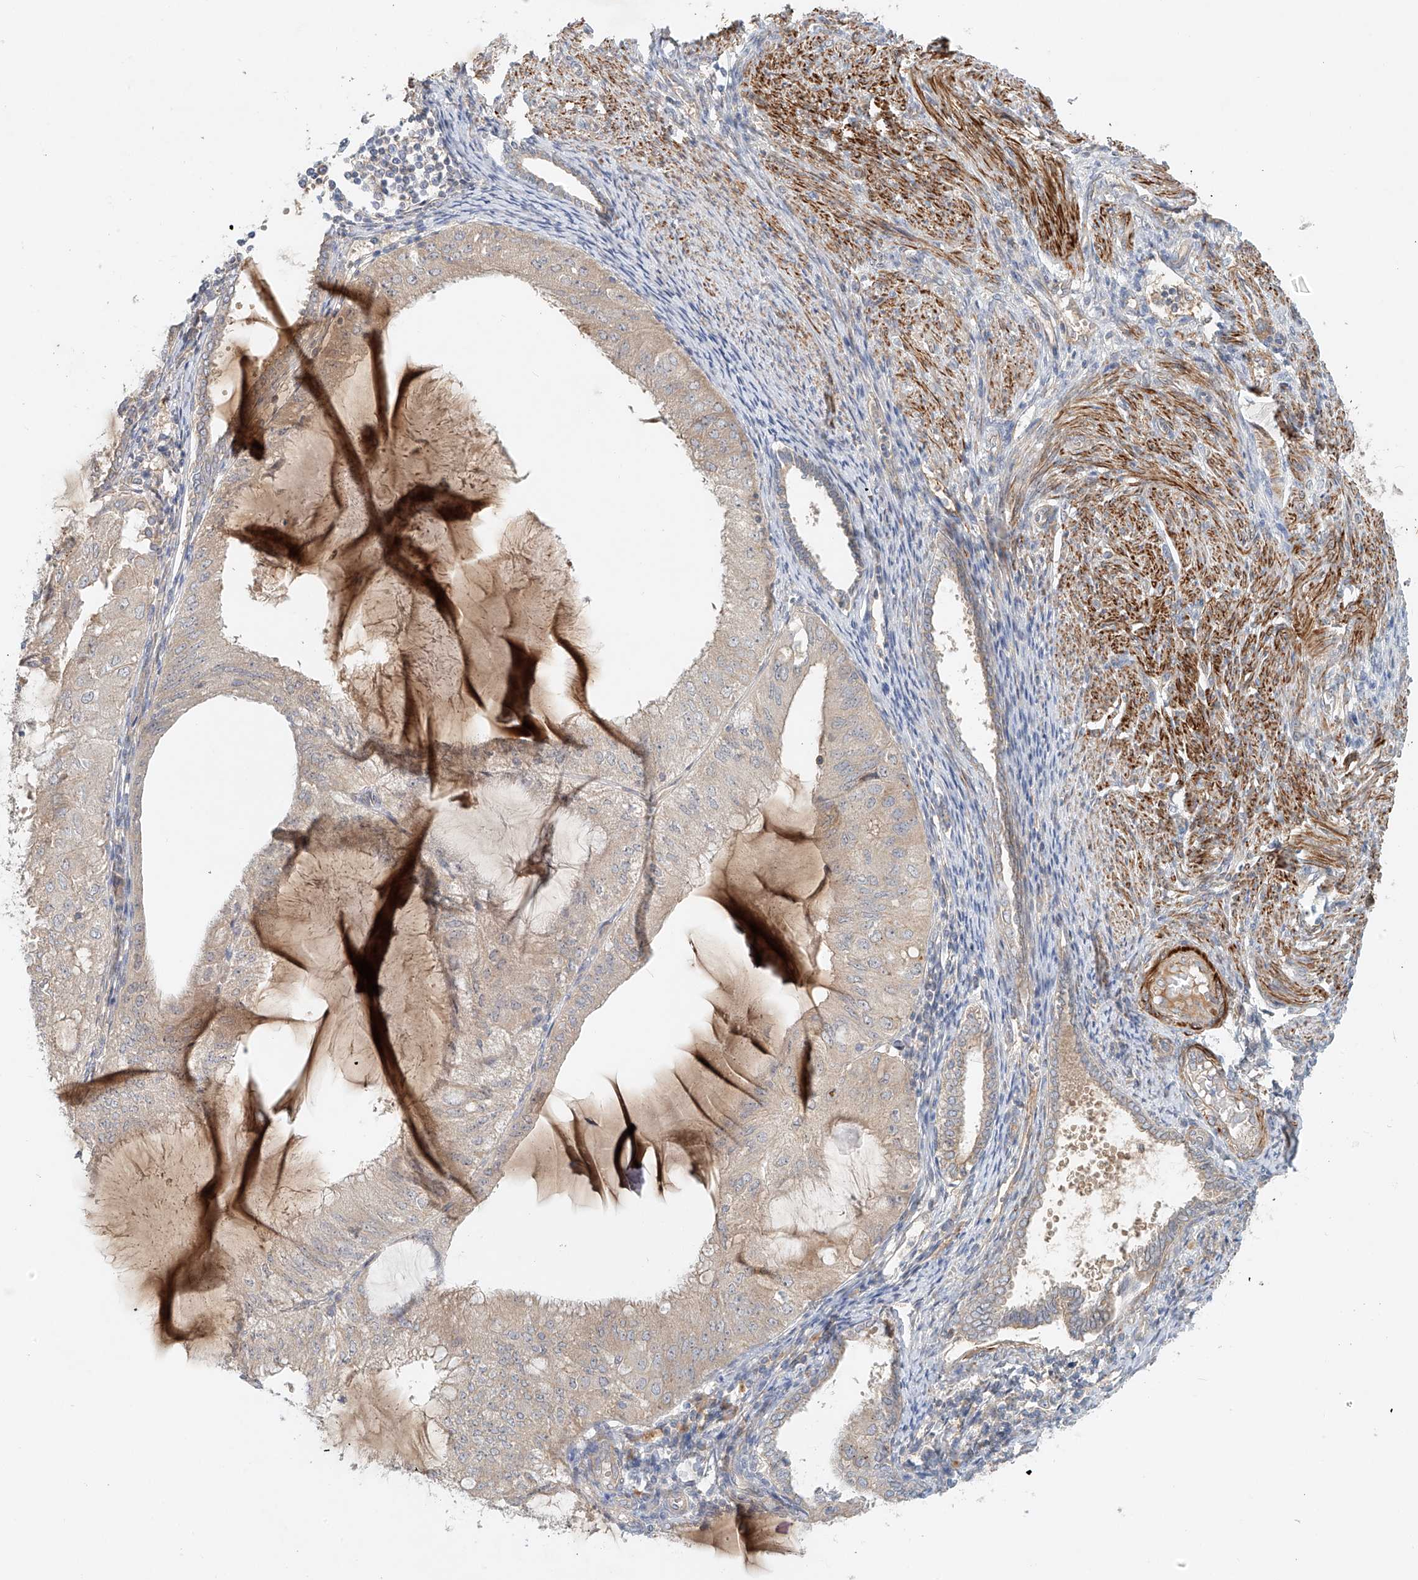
{"staining": {"intensity": "negative", "quantity": "none", "location": "none"}, "tissue": "endometrial cancer", "cell_type": "Tumor cells", "image_type": "cancer", "snomed": [{"axis": "morphology", "description": "Adenocarcinoma, NOS"}, {"axis": "topography", "description": "Endometrium"}], "caption": "Immunohistochemistry (IHC) photomicrograph of neoplastic tissue: endometrial adenocarcinoma stained with DAB exhibits no significant protein positivity in tumor cells.", "gene": "LYRM9", "patient": {"sex": "female", "age": 81}}